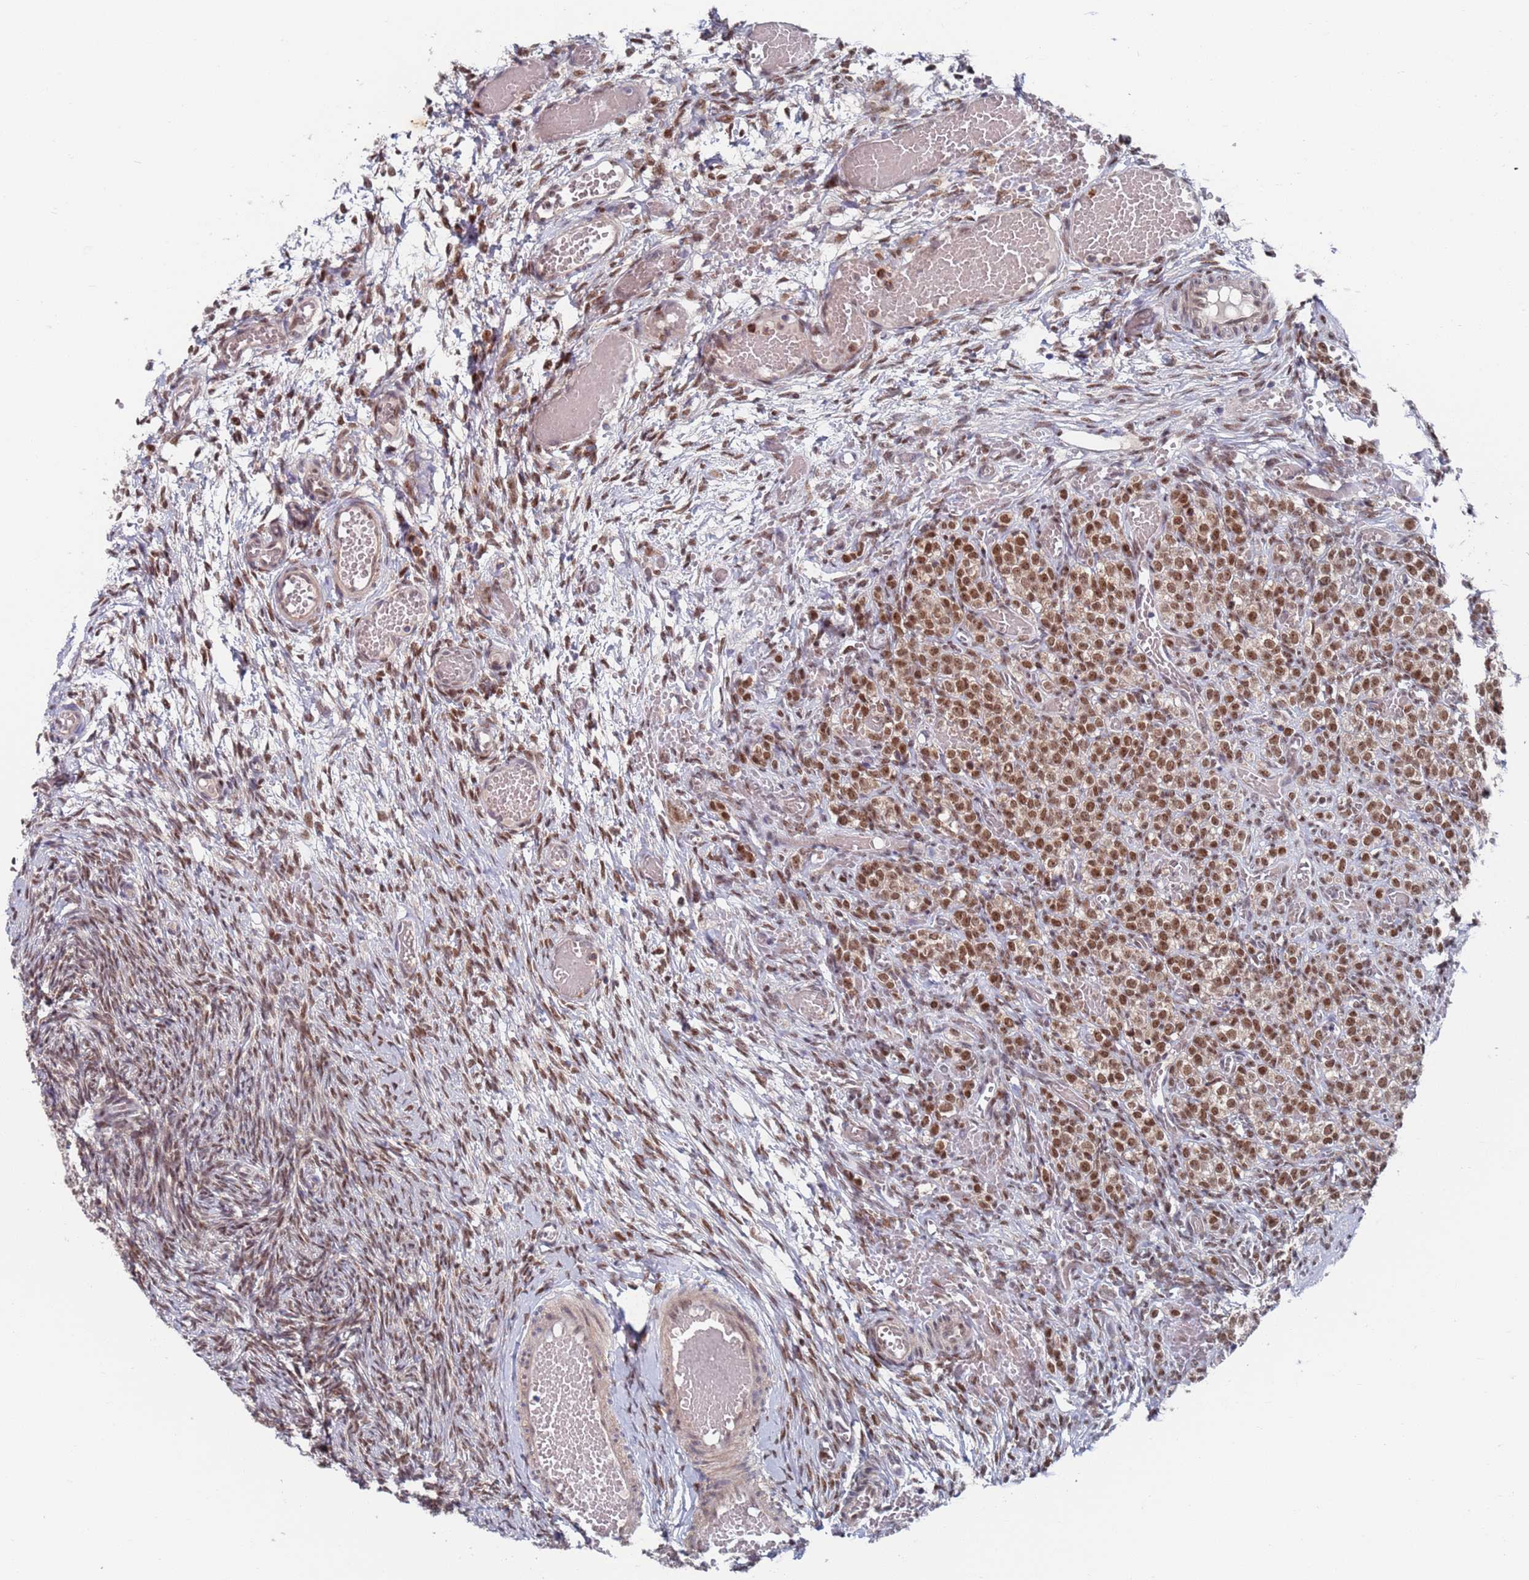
{"staining": {"intensity": "negative", "quantity": "none", "location": "none"}, "tissue": "ovary", "cell_type": "Follicle cells", "image_type": "normal", "snomed": [{"axis": "morphology", "description": "Adenocarcinoma, NOS"}, {"axis": "topography", "description": "Endometrium"}], "caption": "Protein analysis of benign ovary displays no significant positivity in follicle cells. (Immunohistochemistry (ihc), brightfield microscopy, high magnification).", "gene": "RPP25", "patient": {"sex": "female", "age": 32}}